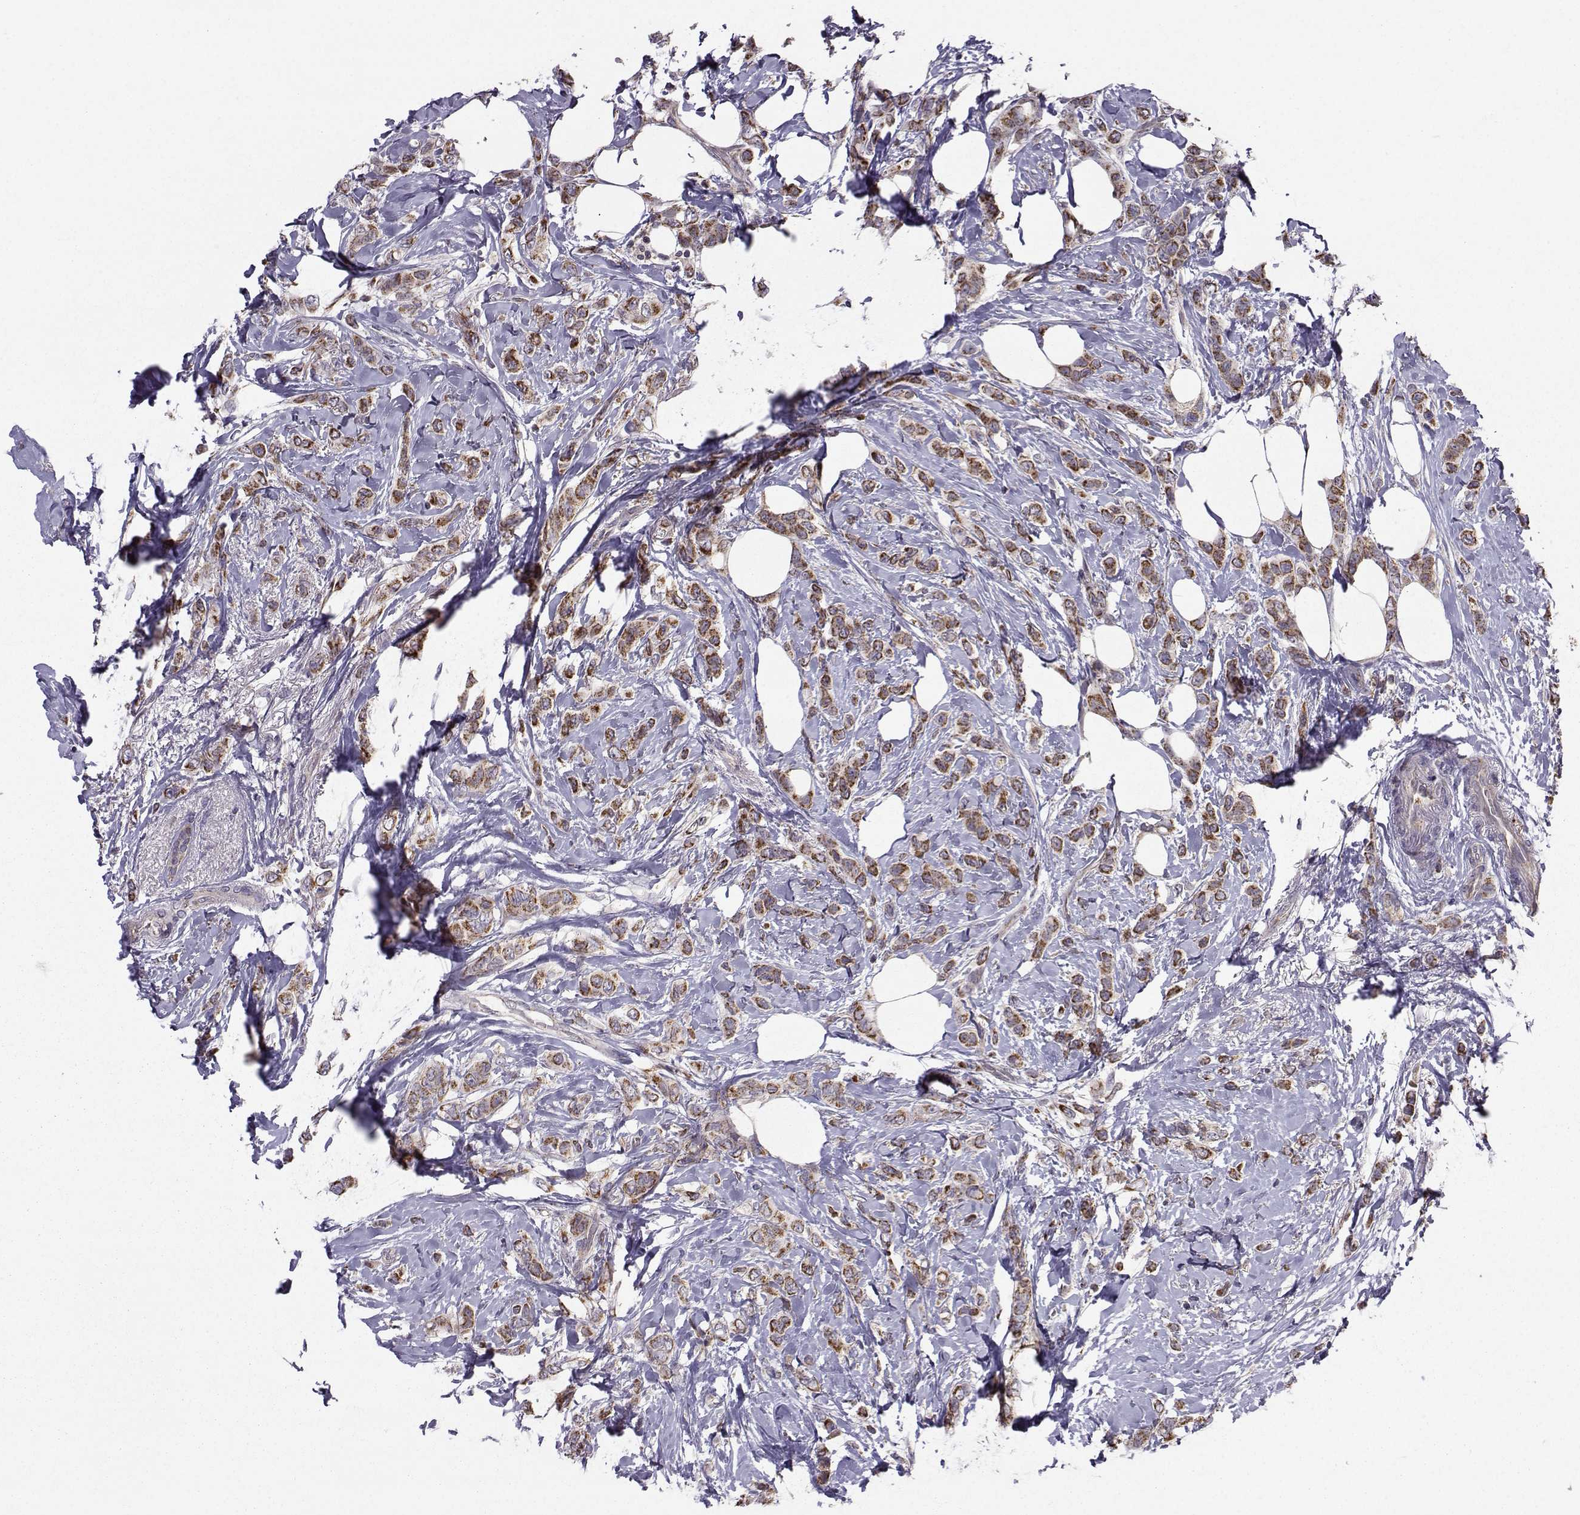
{"staining": {"intensity": "strong", "quantity": ">75%", "location": "cytoplasmic/membranous"}, "tissue": "breast cancer", "cell_type": "Tumor cells", "image_type": "cancer", "snomed": [{"axis": "morphology", "description": "Lobular carcinoma"}, {"axis": "topography", "description": "Breast"}], "caption": "IHC micrograph of neoplastic tissue: breast cancer stained using IHC demonstrates high levels of strong protein expression localized specifically in the cytoplasmic/membranous of tumor cells, appearing as a cytoplasmic/membranous brown color.", "gene": "NECAB3", "patient": {"sex": "female", "age": 66}}